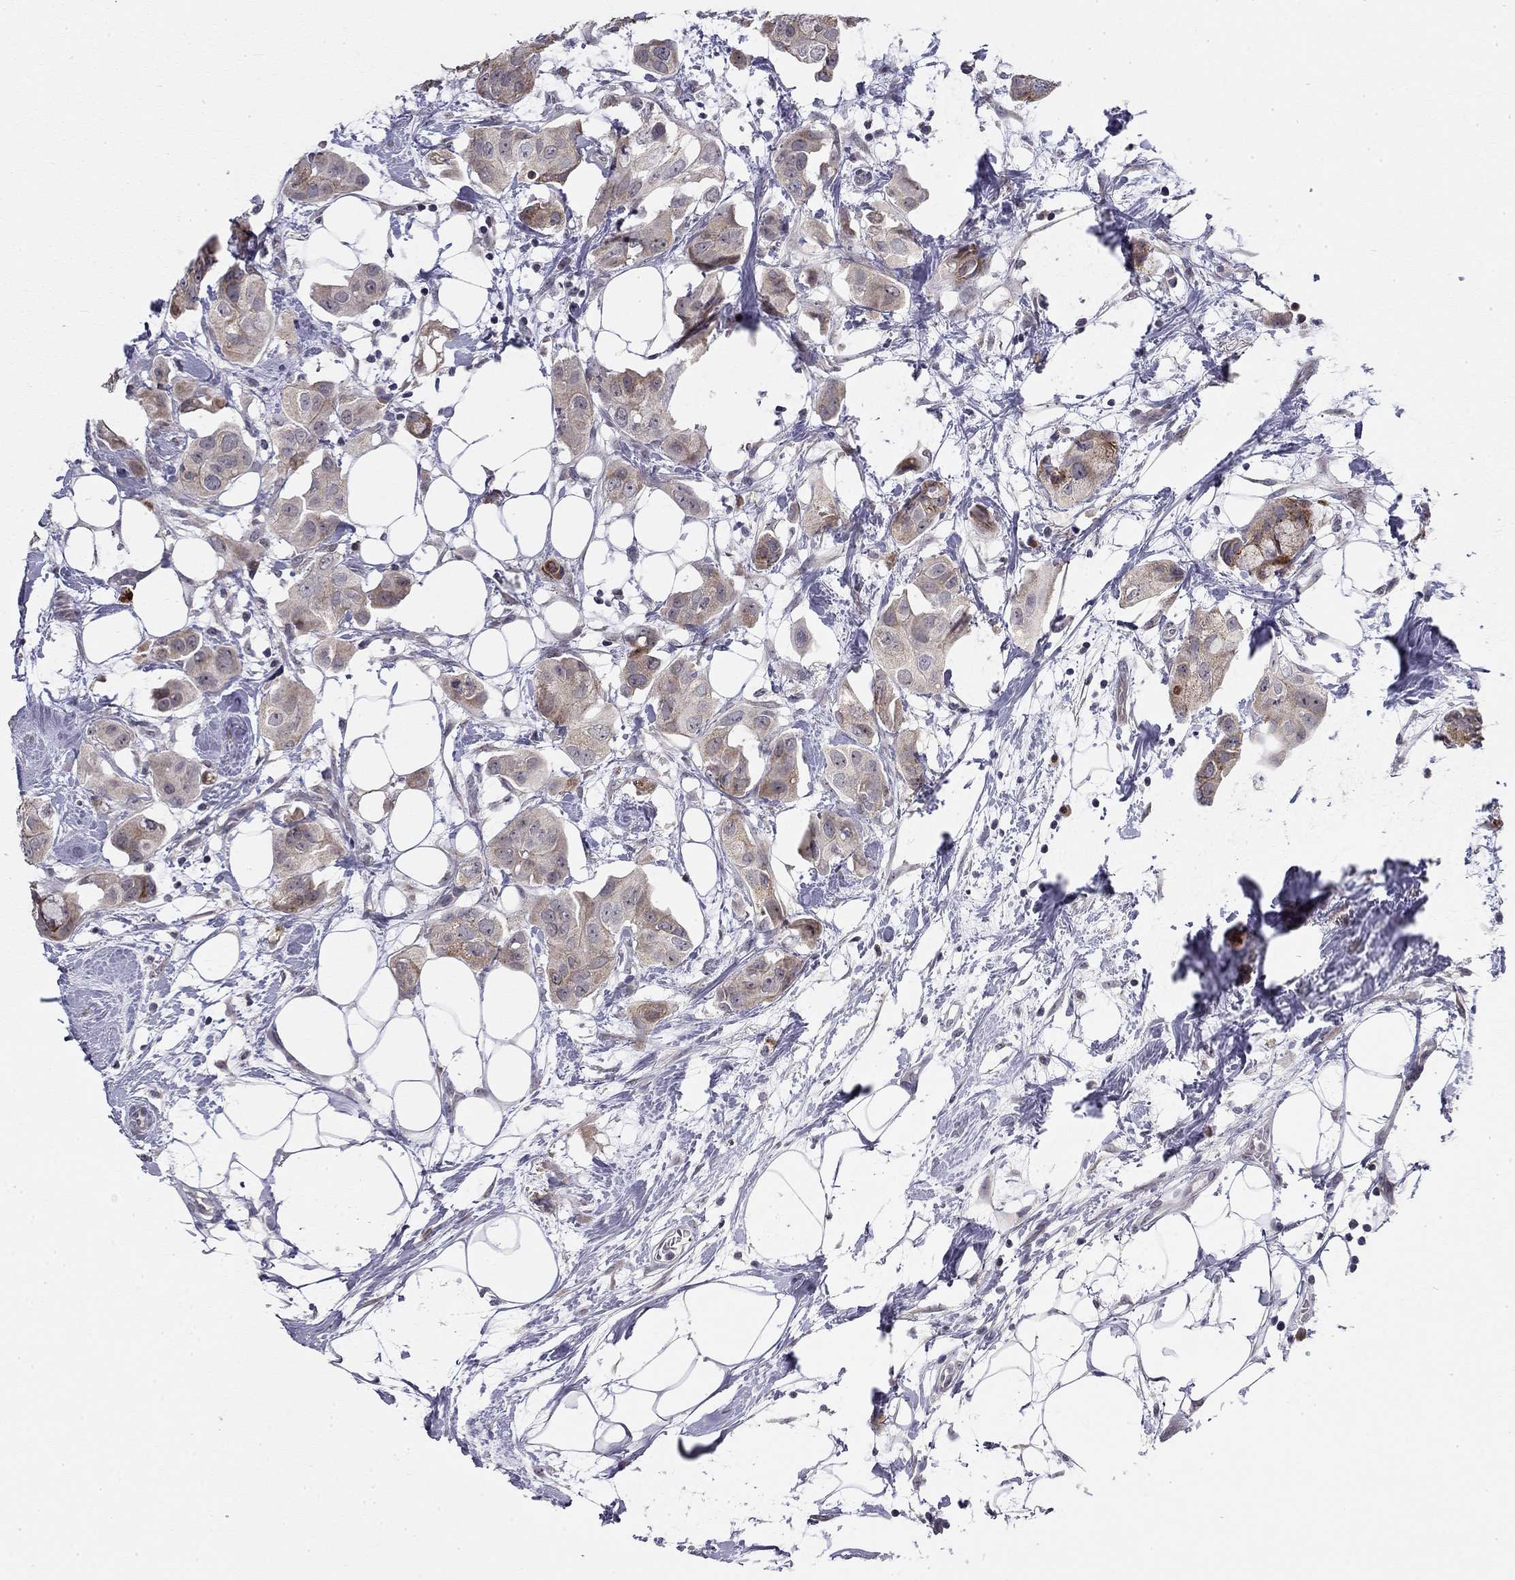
{"staining": {"intensity": "moderate", "quantity": "<25%", "location": "cytoplasmic/membranous"}, "tissue": "breast cancer", "cell_type": "Tumor cells", "image_type": "cancer", "snomed": [{"axis": "morphology", "description": "Normal tissue, NOS"}, {"axis": "morphology", "description": "Duct carcinoma"}, {"axis": "topography", "description": "Breast"}], "caption": "There is low levels of moderate cytoplasmic/membranous positivity in tumor cells of breast cancer, as demonstrated by immunohistochemical staining (brown color).", "gene": "STXBP6", "patient": {"sex": "female", "age": 40}}